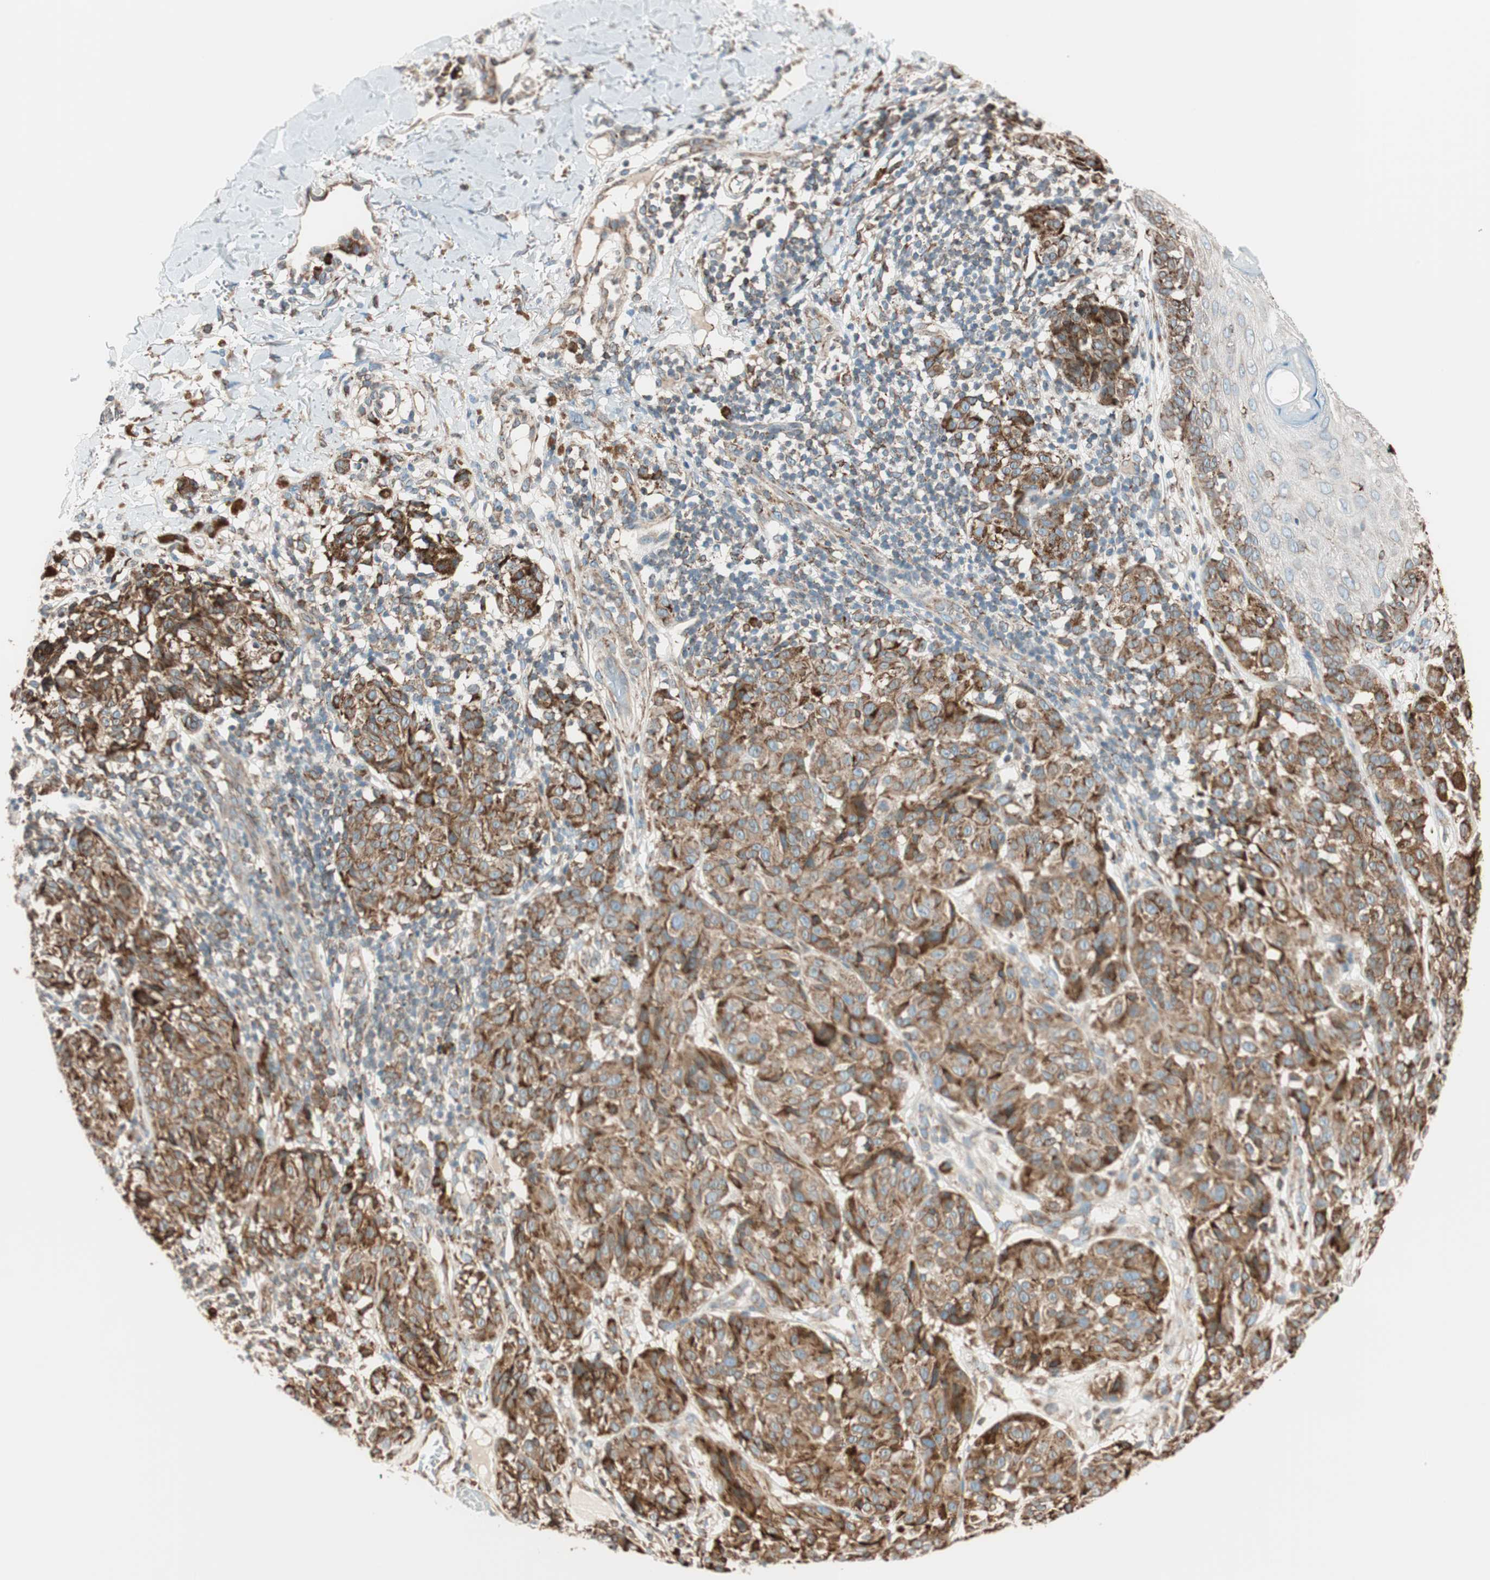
{"staining": {"intensity": "strong", "quantity": ">75%", "location": "cytoplasmic/membranous"}, "tissue": "melanoma", "cell_type": "Tumor cells", "image_type": "cancer", "snomed": [{"axis": "morphology", "description": "Malignant melanoma, NOS"}, {"axis": "topography", "description": "Skin"}], "caption": "DAB immunohistochemical staining of human melanoma reveals strong cytoplasmic/membranous protein staining in about >75% of tumor cells. (Brightfield microscopy of DAB IHC at high magnification).", "gene": "PRKCSH", "patient": {"sex": "female", "age": 46}}